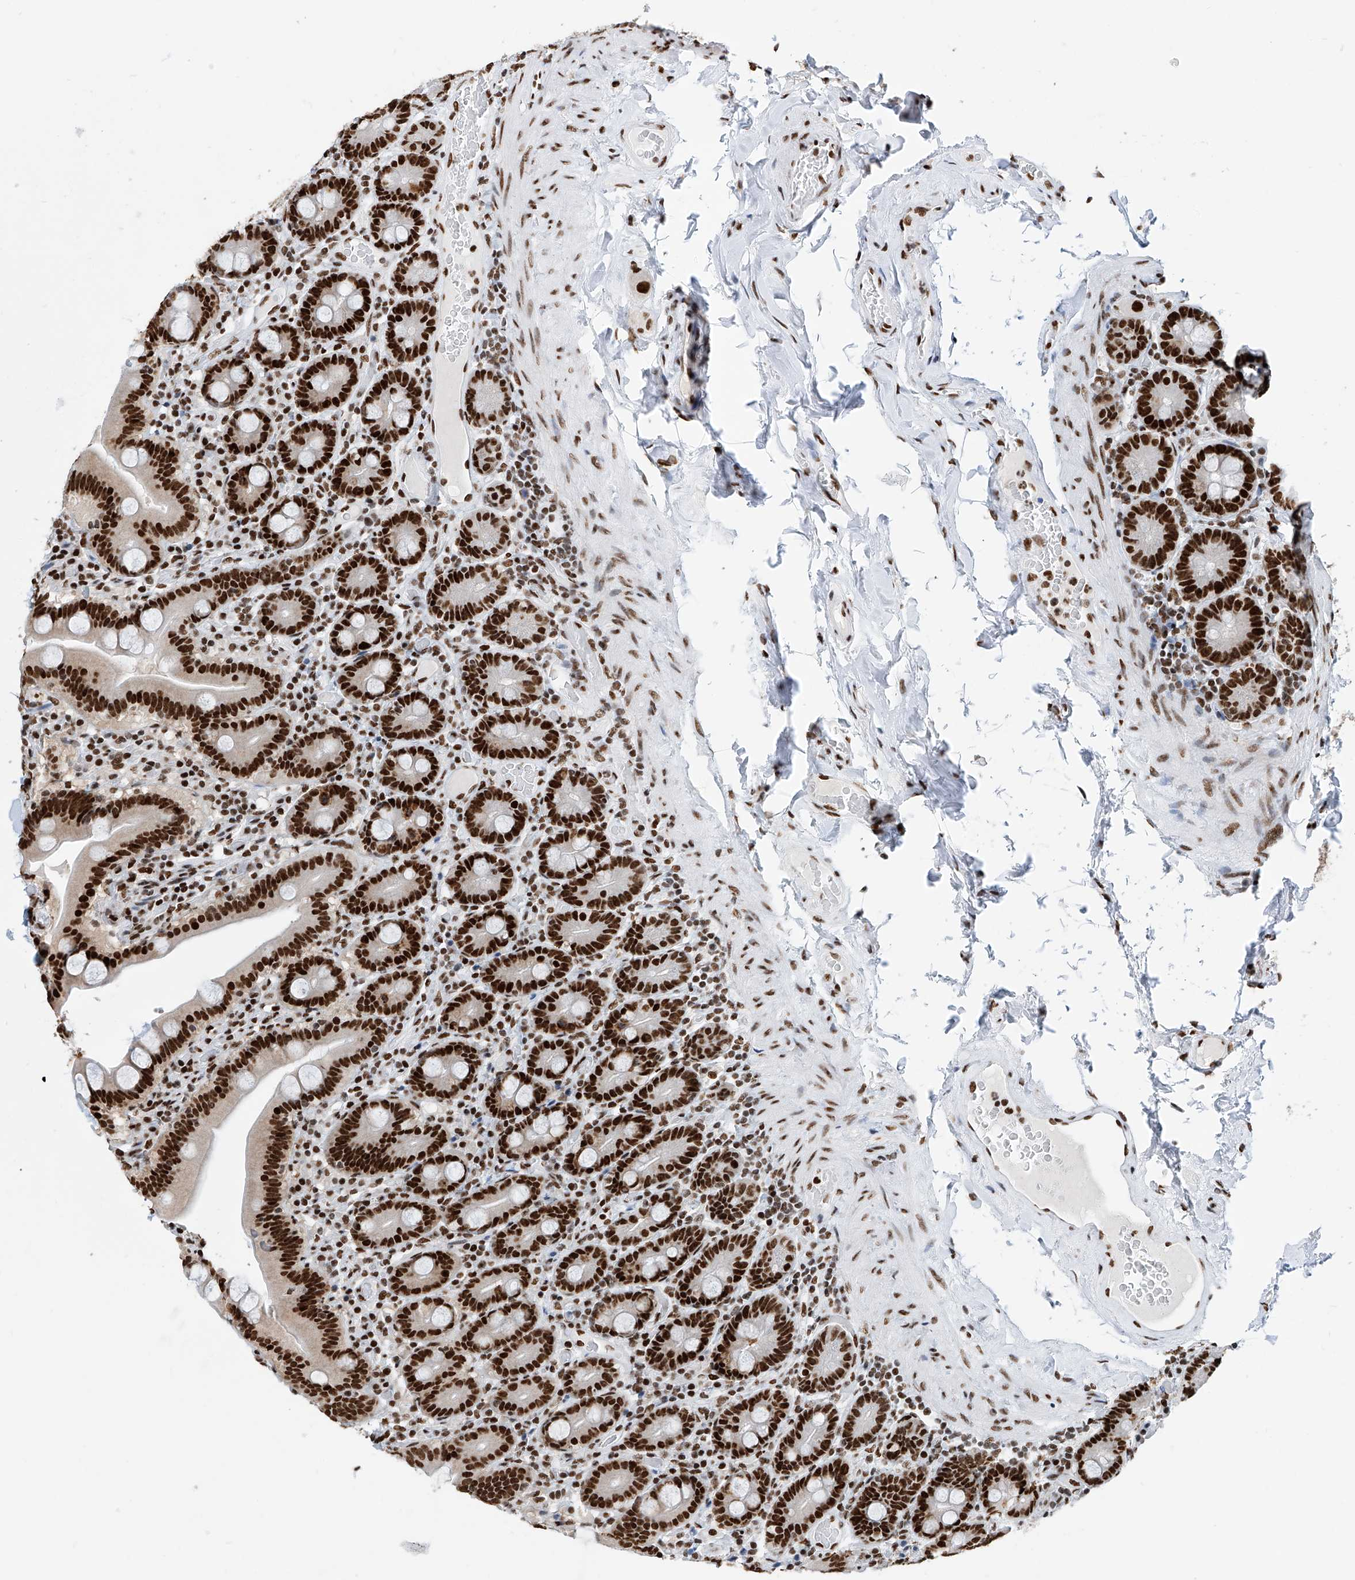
{"staining": {"intensity": "strong", "quantity": ">75%", "location": "nuclear"}, "tissue": "duodenum", "cell_type": "Glandular cells", "image_type": "normal", "snomed": [{"axis": "morphology", "description": "Normal tissue, NOS"}, {"axis": "topography", "description": "Duodenum"}], "caption": "Benign duodenum displays strong nuclear staining in about >75% of glandular cells, visualized by immunohistochemistry. (brown staining indicates protein expression, while blue staining denotes nuclei).", "gene": "SRSF6", "patient": {"sex": "male", "age": 55}}